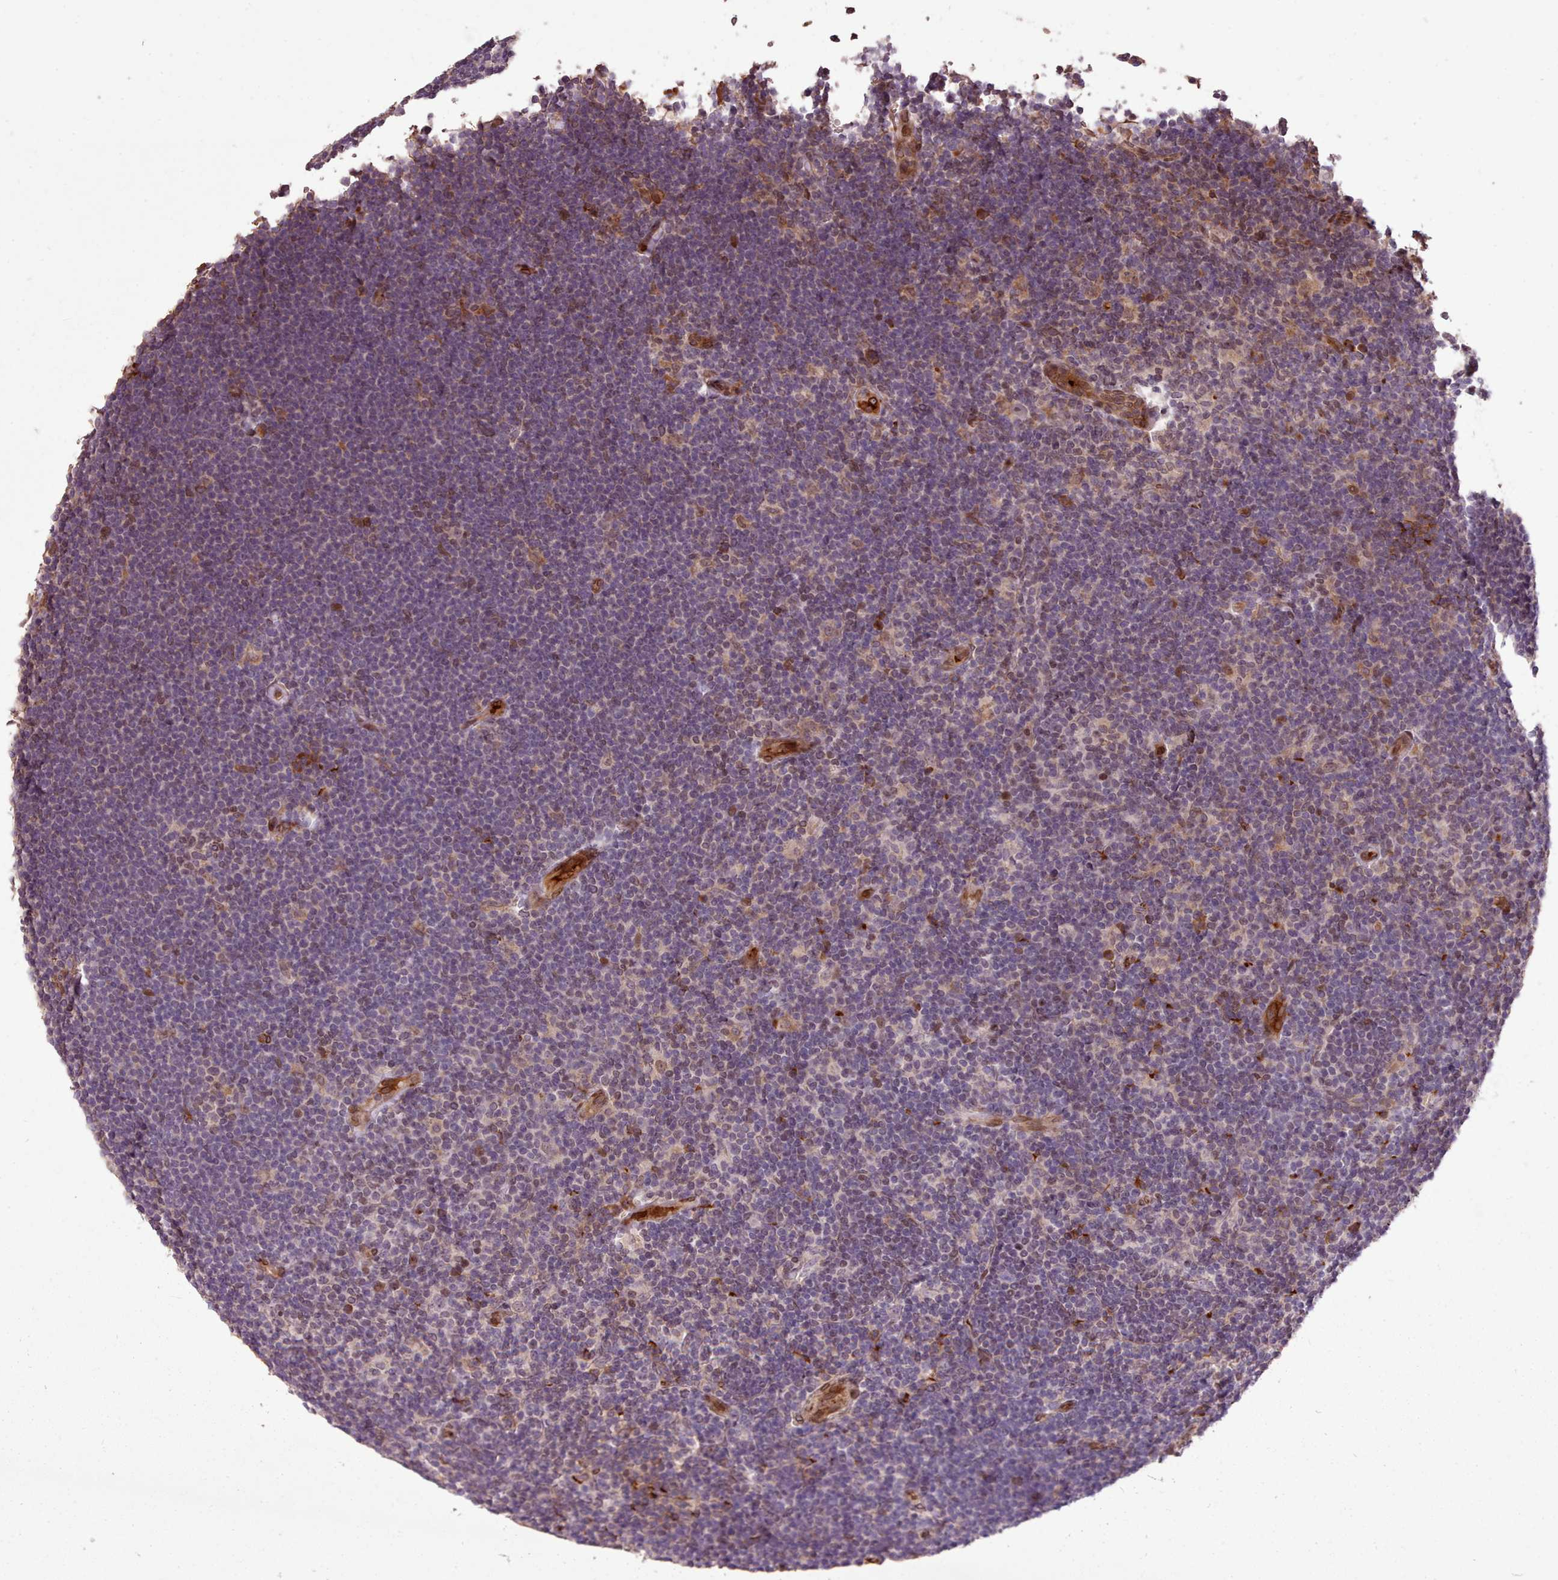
{"staining": {"intensity": "weak", "quantity": "25%-75%", "location": "cytoplasmic/membranous,nuclear"}, "tissue": "lymphoma", "cell_type": "Tumor cells", "image_type": "cancer", "snomed": [{"axis": "morphology", "description": "Hodgkin's disease, NOS"}, {"axis": "topography", "description": "Lymph node"}], "caption": "Lymphoma stained with a brown dye reveals weak cytoplasmic/membranous and nuclear positive staining in approximately 25%-75% of tumor cells.", "gene": "CABP1", "patient": {"sex": "female", "age": 57}}